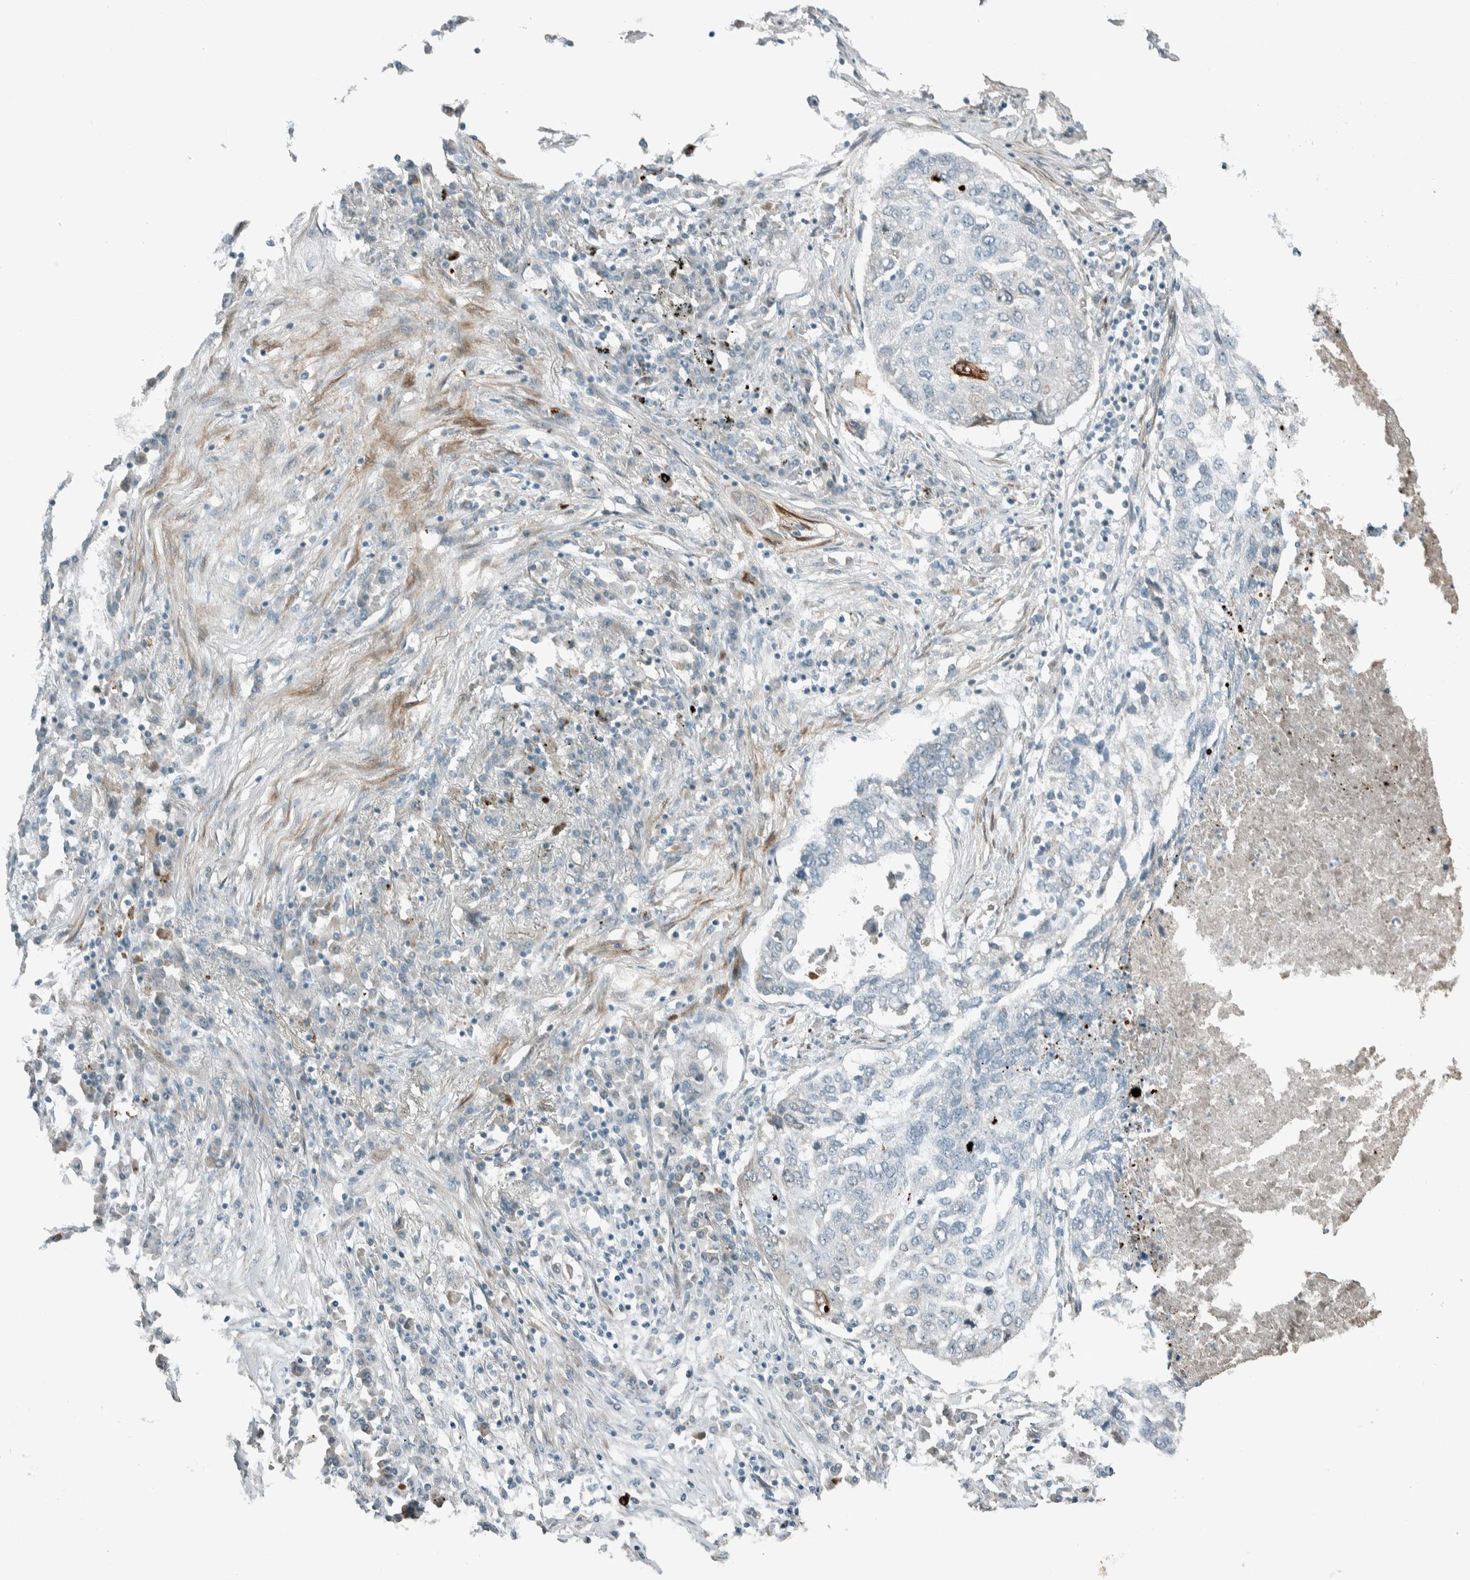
{"staining": {"intensity": "negative", "quantity": "none", "location": "none"}, "tissue": "lung cancer", "cell_type": "Tumor cells", "image_type": "cancer", "snomed": [{"axis": "morphology", "description": "Squamous cell carcinoma, NOS"}, {"axis": "topography", "description": "Lung"}], "caption": "An image of squamous cell carcinoma (lung) stained for a protein exhibits no brown staining in tumor cells.", "gene": "CERCAM", "patient": {"sex": "female", "age": 63}}